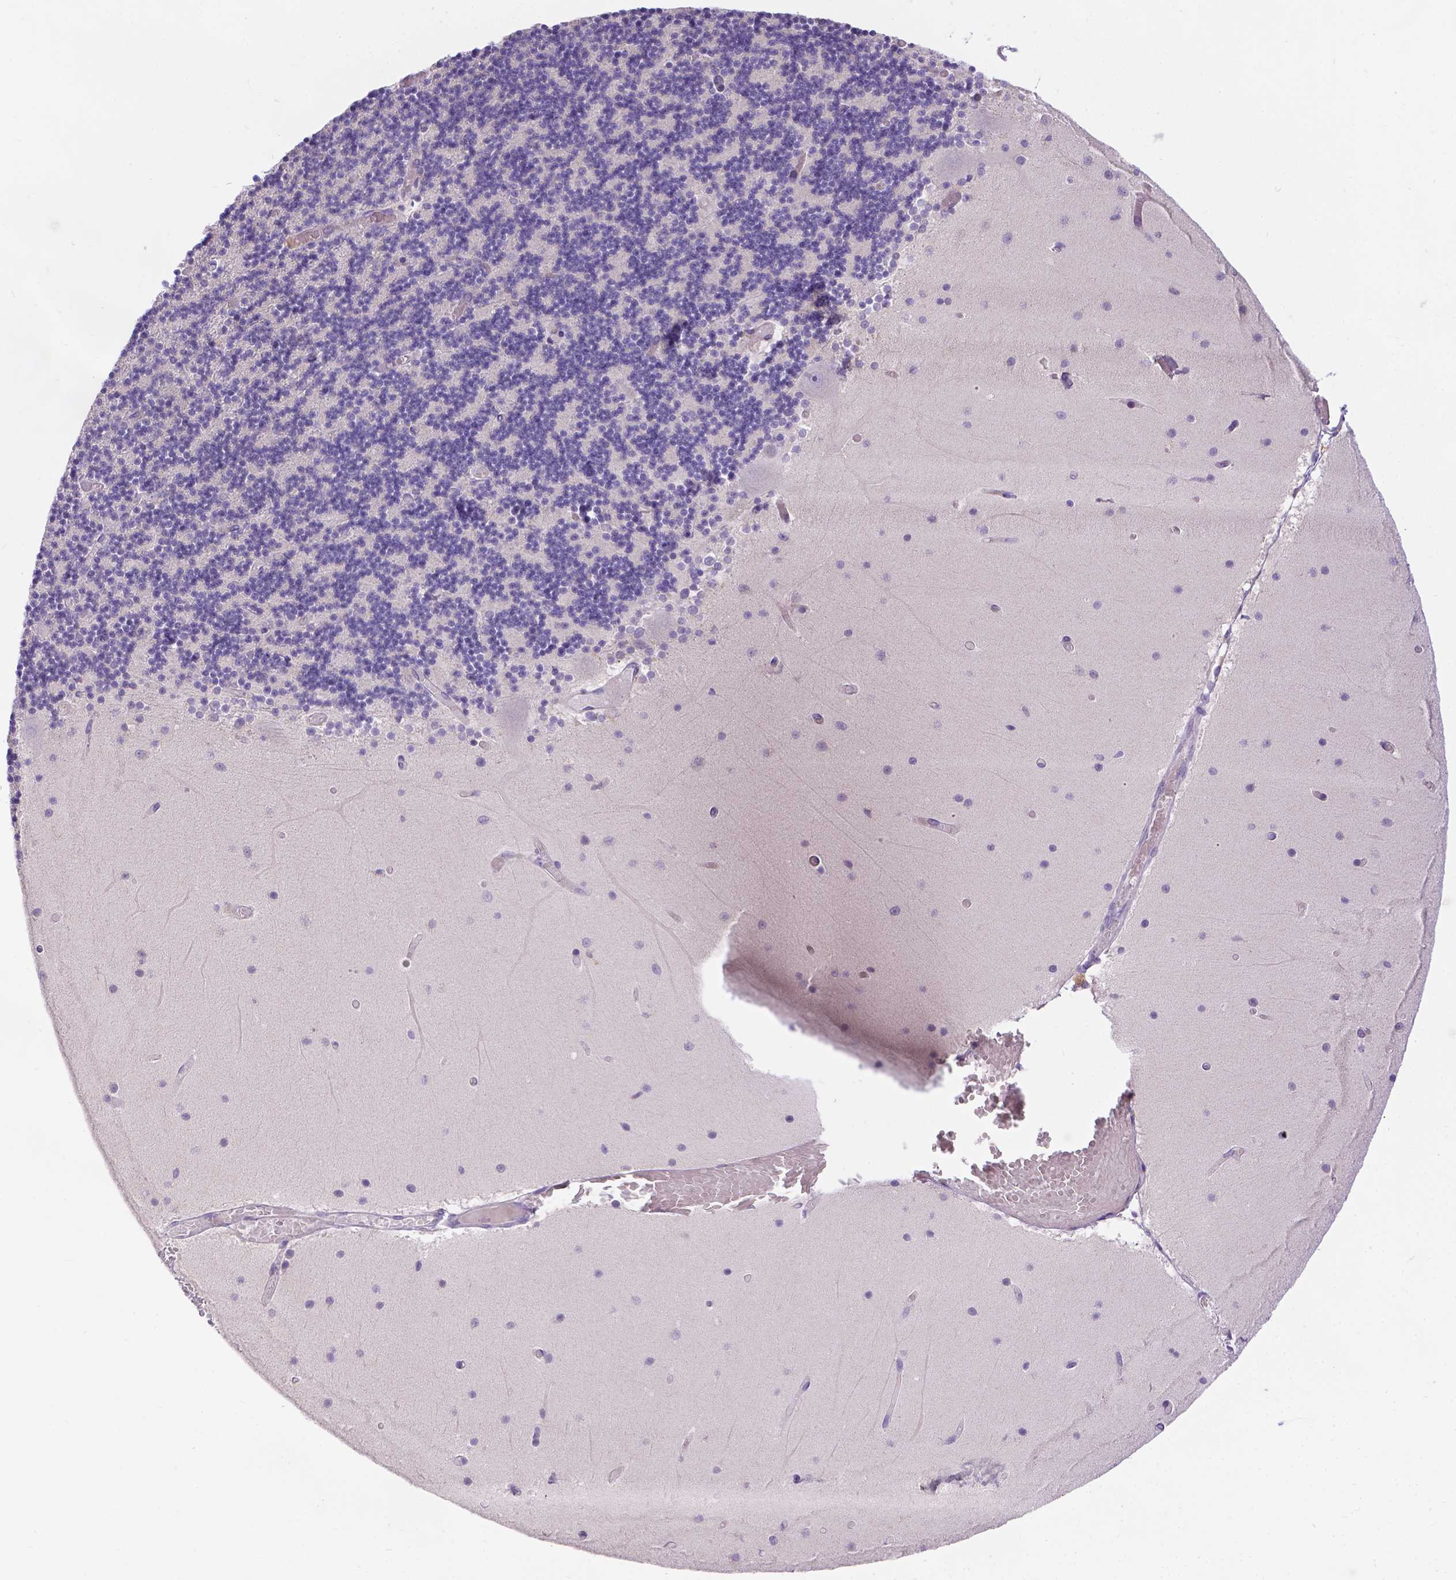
{"staining": {"intensity": "negative", "quantity": "none", "location": "none"}, "tissue": "cerebellum", "cell_type": "Cells in granular layer", "image_type": "normal", "snomed": [{"axis": "morphology", "description": "Normal tissue, NOS"}, {"axis": "topography", "description": "Cerebellum"}], "caption": "Immunohistochemistry (IHC) of unremarkable human cerebellum demonstrates no expression in cells in granular layer. (DAB (3,3'-diaminobenzidine) IHC, high magnification).", "gene": "TM4SF18", "patient": {"sex": "female", "age": 28}}